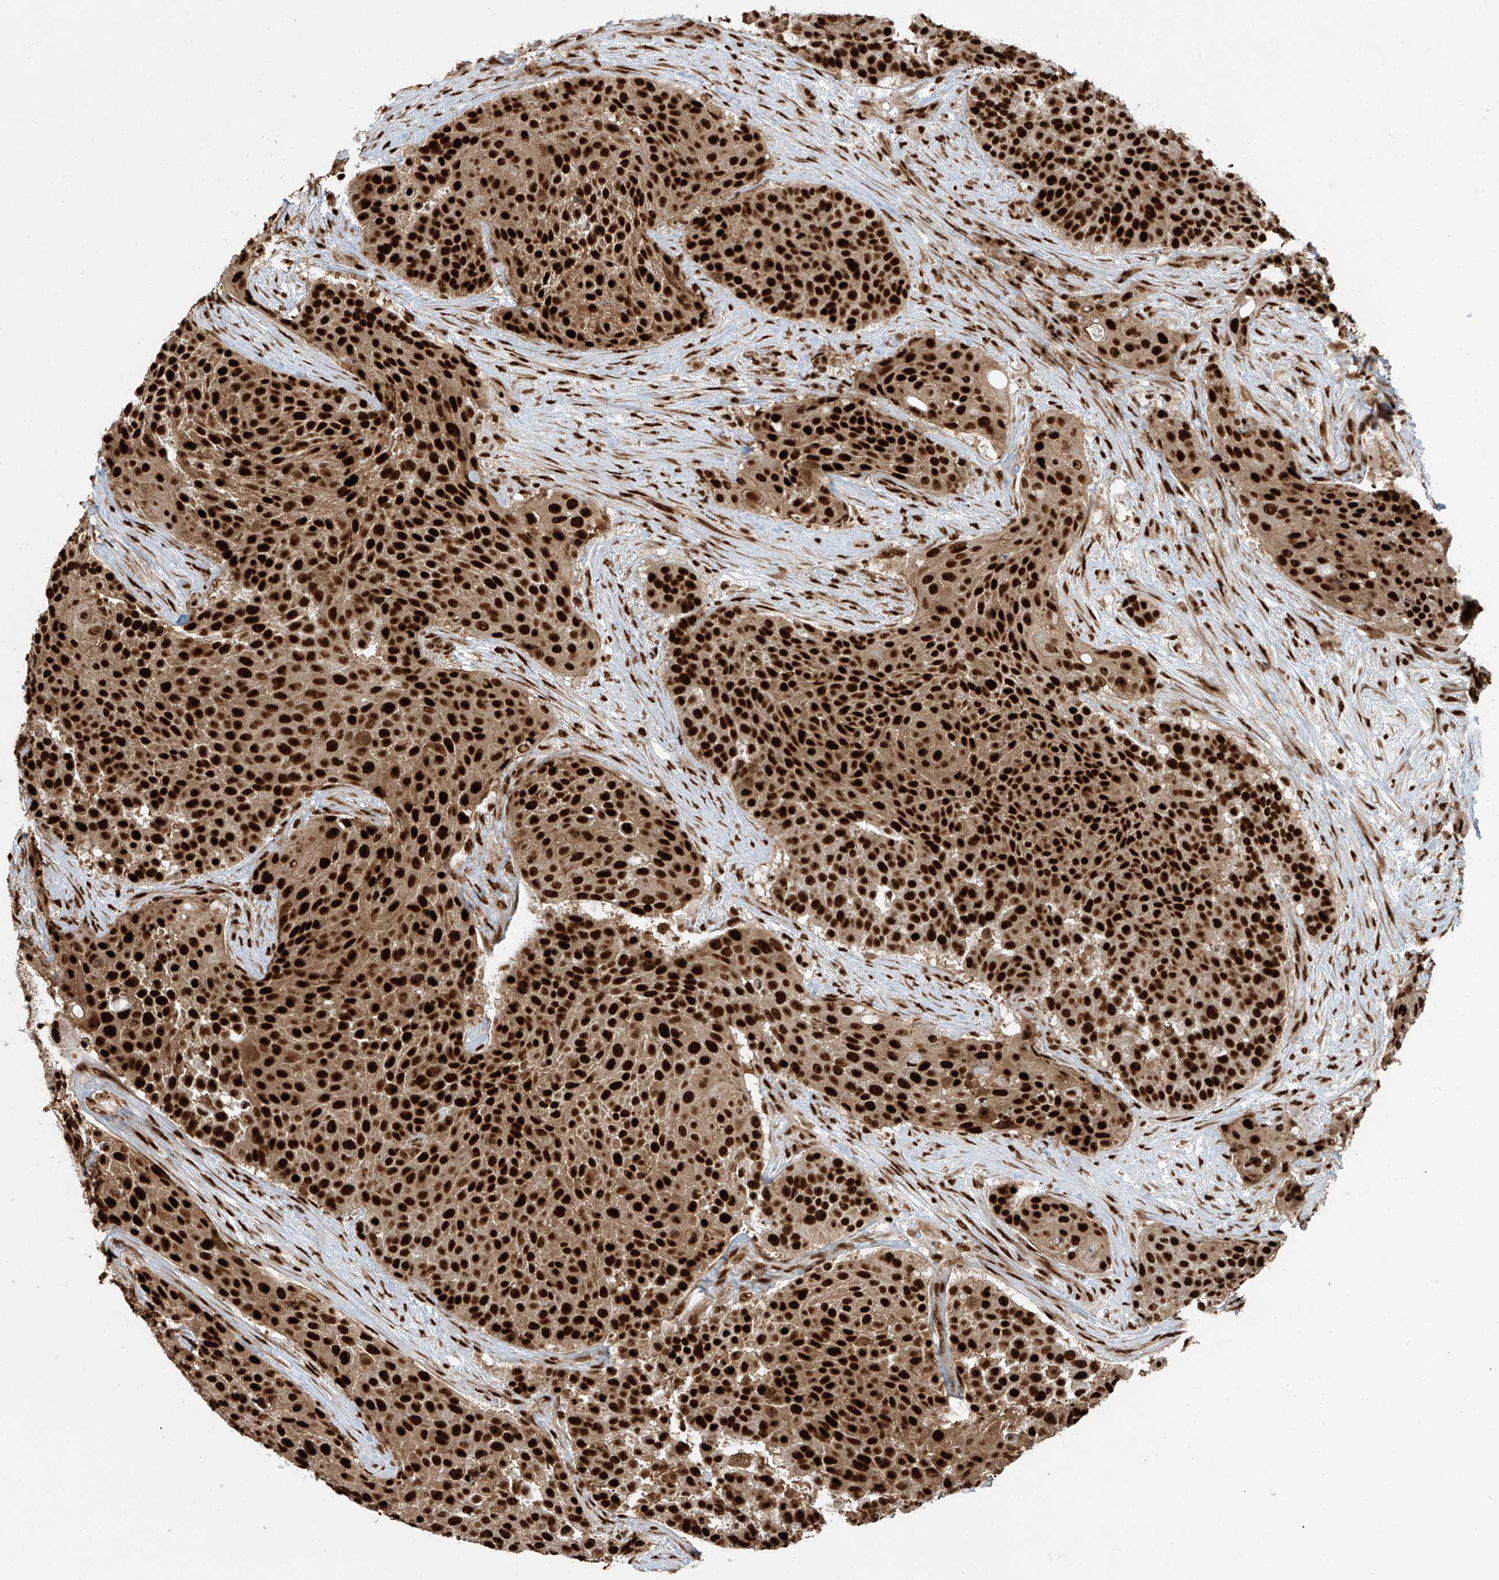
{"staining": {"intensity": "strong", "quantity": ">75%", "location": "nuclear"}, "tissue": "urothelial cancer", "cell_type": "Tumor cells", "image_type": "cancer", "snomed": [{"axis": "morphology", "description": "Urothelial carcinoma, High grade"}, {"axis": "topography", "description": "Urinary bladder"}], "caption": "Human urothelial cancer stained with a protein marker shows strong staining in tumor cells.", "gene": "FAM193B", "patient": {"sex": "female", "age": 63}}